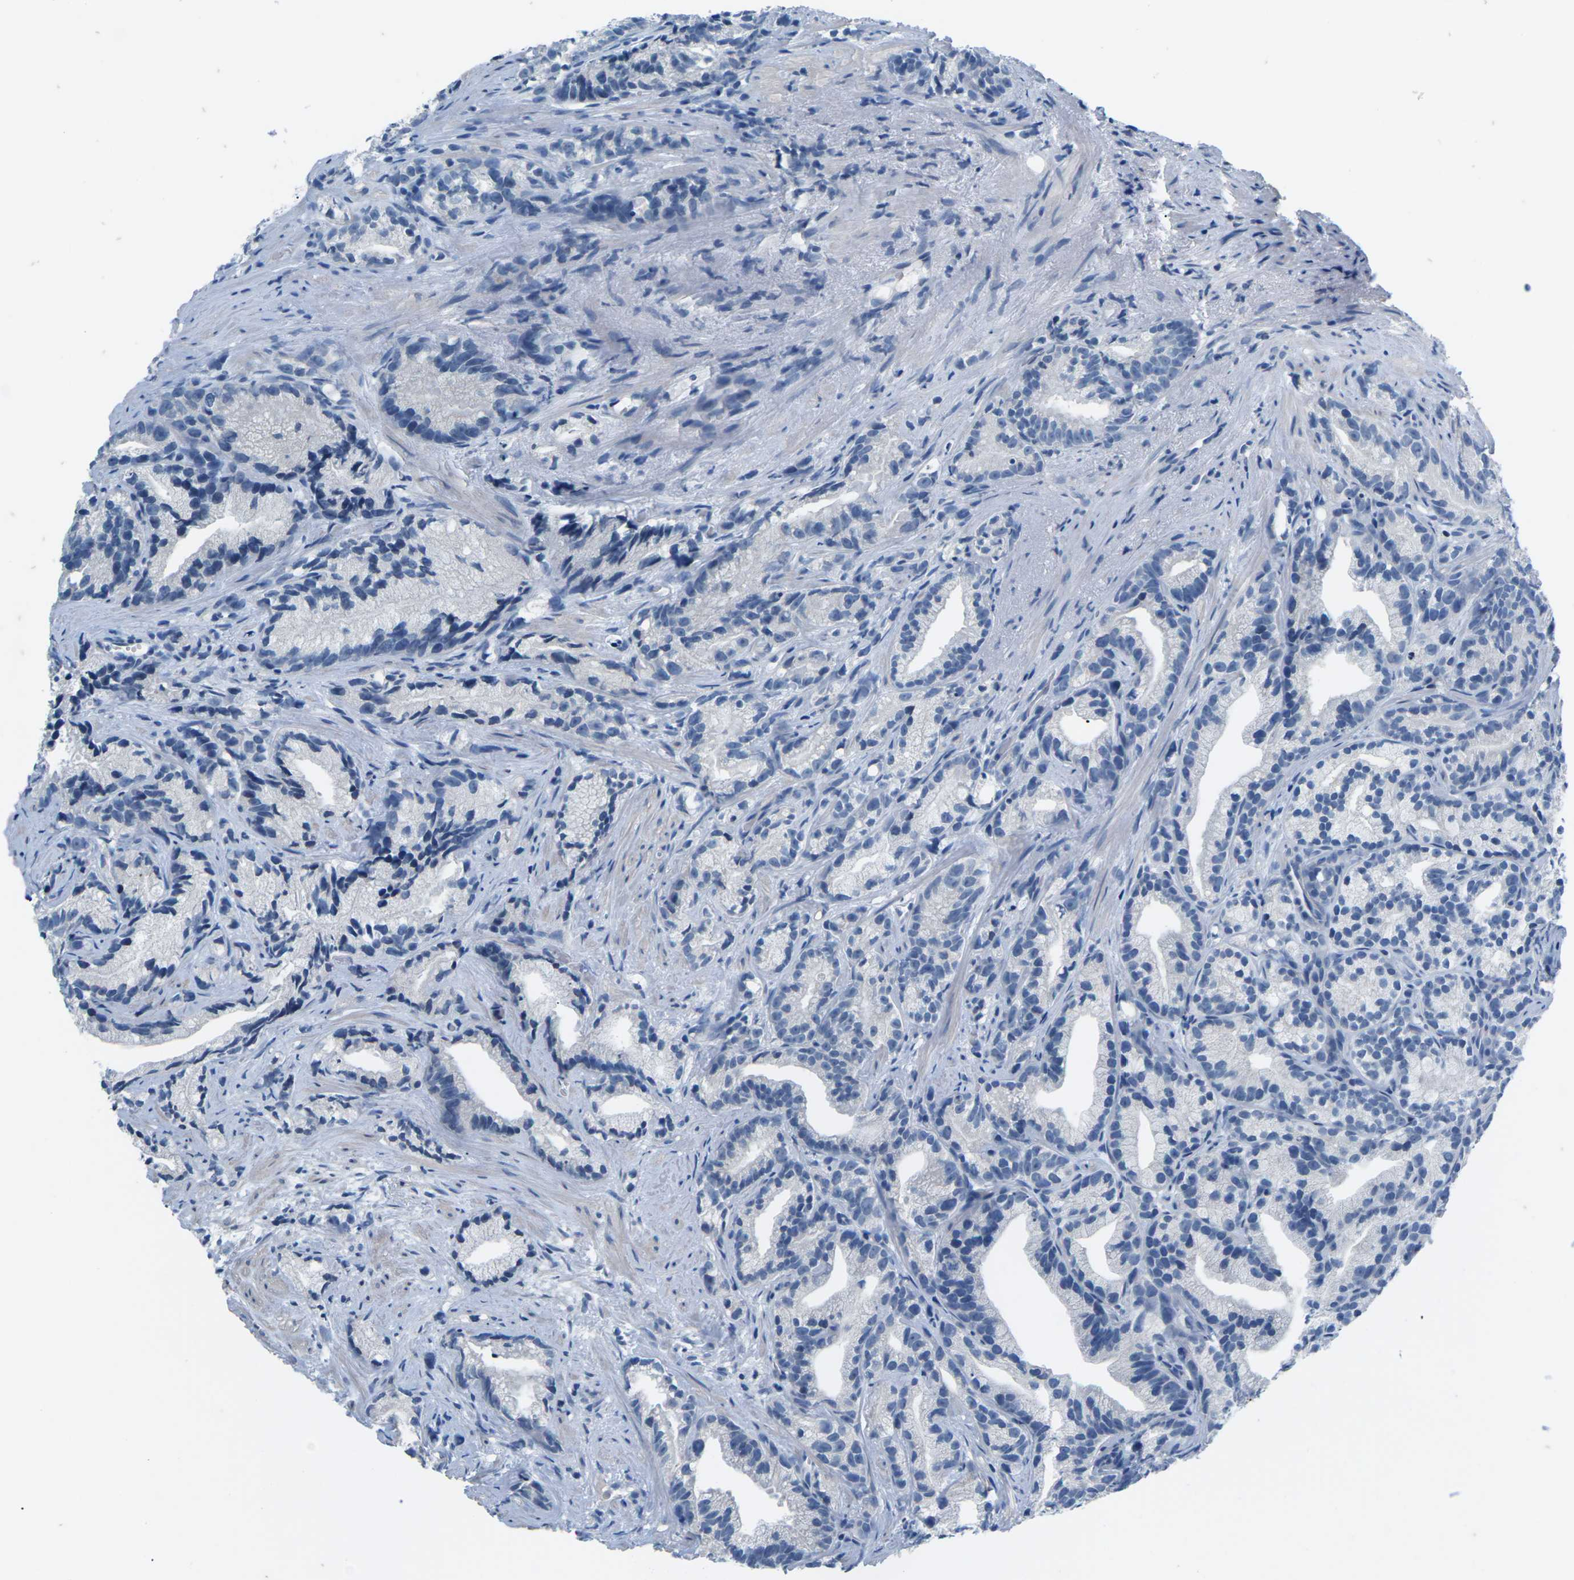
{"staining": {"intensity": "negative", "quantity": "none", "location": "none"}, "tissue": "prostate cancer", "cell_type": "Tumor cells", "image_type": "cancer", "snomed": [{"axis": "morphology", "description": "Adenocarcinoma, Low grade"}, {"axis": "topography", "description": "Prostate"}], "caption": "Tumor cells are negative for protein expression in human low-grade adenocarcinoma (prostate). The staining is performed using DAB (3,3'-diaminobenzidine) brown chromogen with nuclei counter-stained in using hematoxylin.", "gene": "UMOD", "patient": {"sex": "male", "age": 89}}